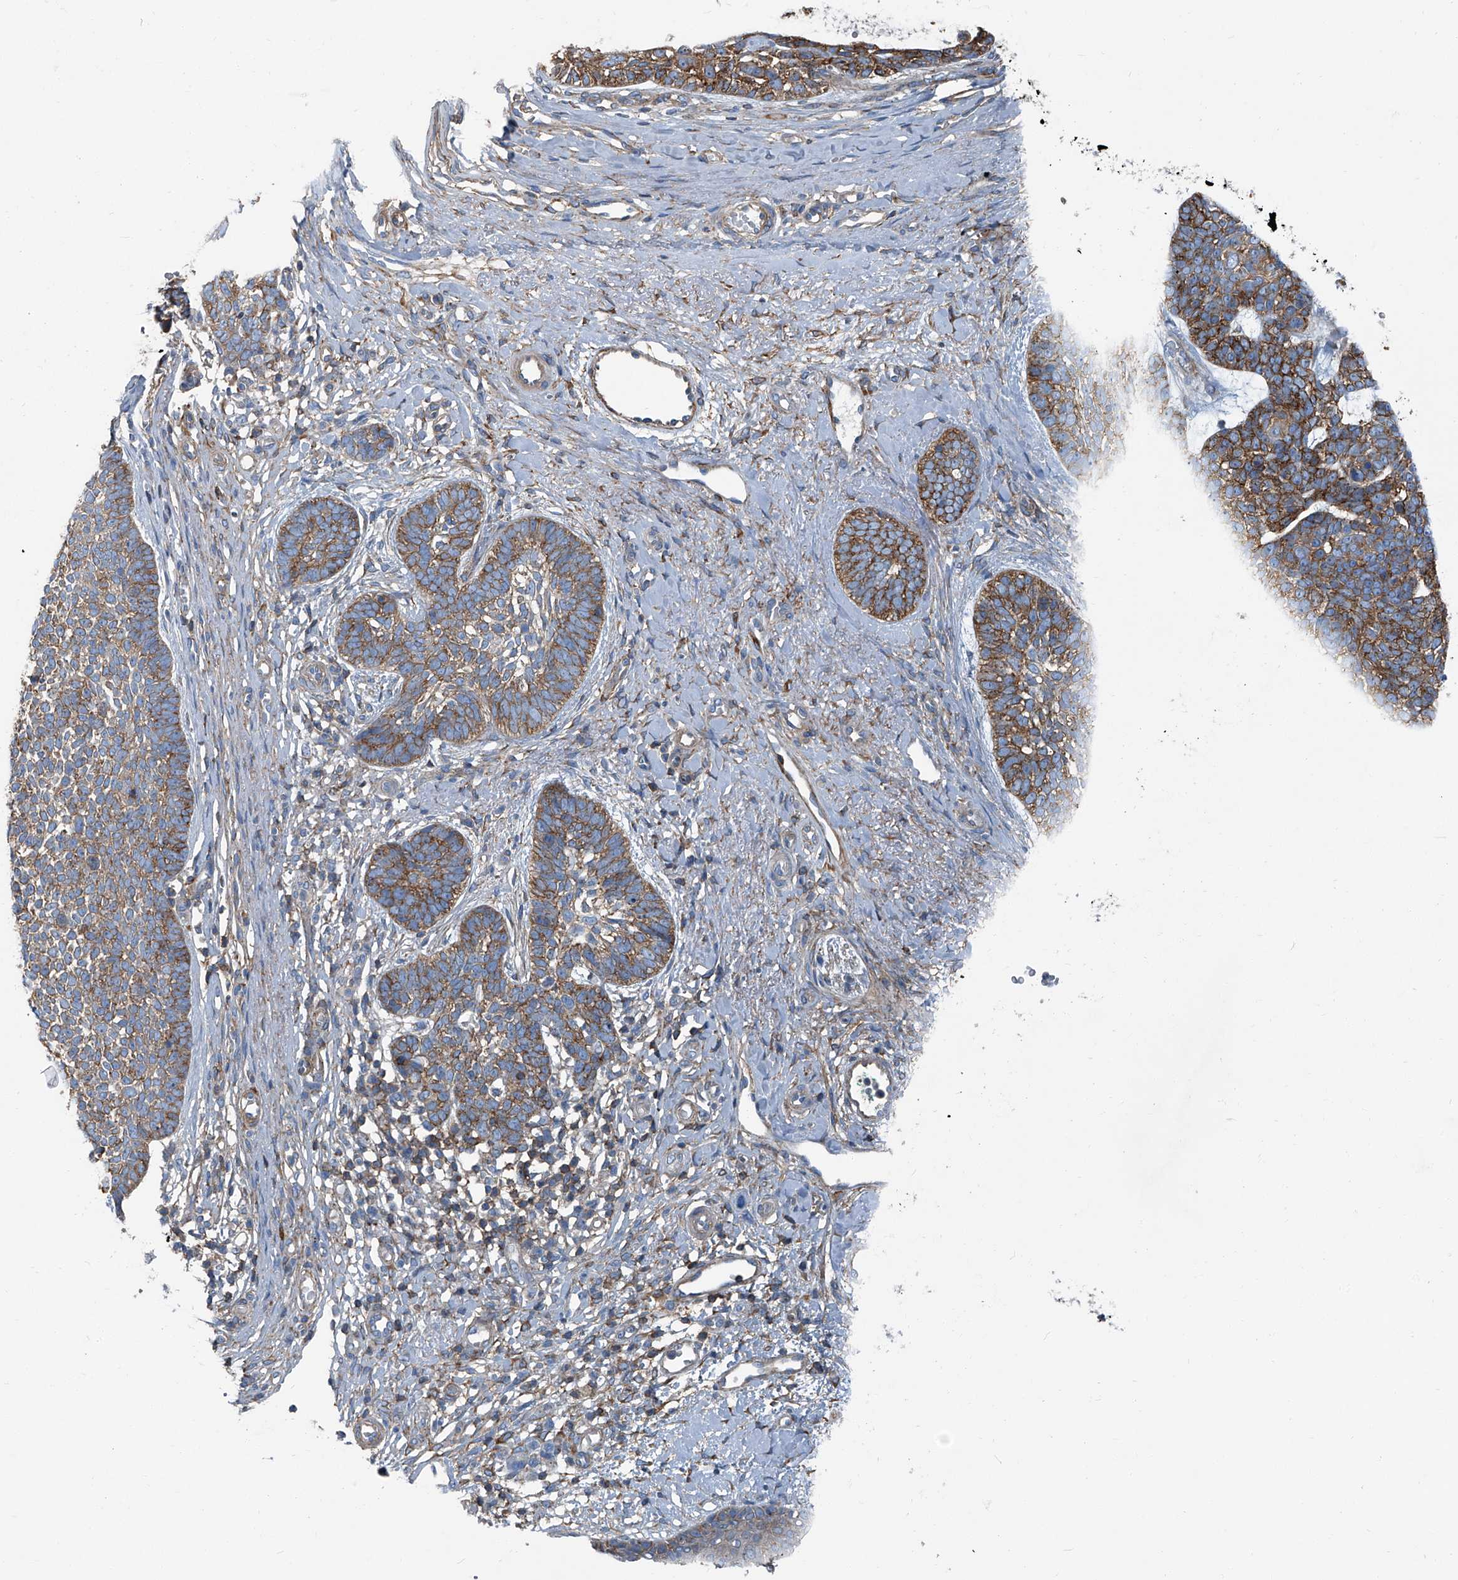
{"staining": {"intensity": "strong", "quantity": ">75%", "location": "cytoplasmic/membranous"}, "tissue": "skin cancer", "cell_type": "Tumor cells", "image_type": "cancer", "snomed": [{"axis": "morphology", "description": "Basal cell carcinoma"}, {"axis": "topography", "description": "Skin"}], "caption": "This micrograph reveals skin cancer stained with immunohistochemistry (IHC) to label a protein in brown. The cytoplasmic/membranous of tumor cells show strong positivity for the protein. Nuclei are counter-stained blue.", "gene": "SEPTIN7", "patient": {"sex": "female", "age": 81}}